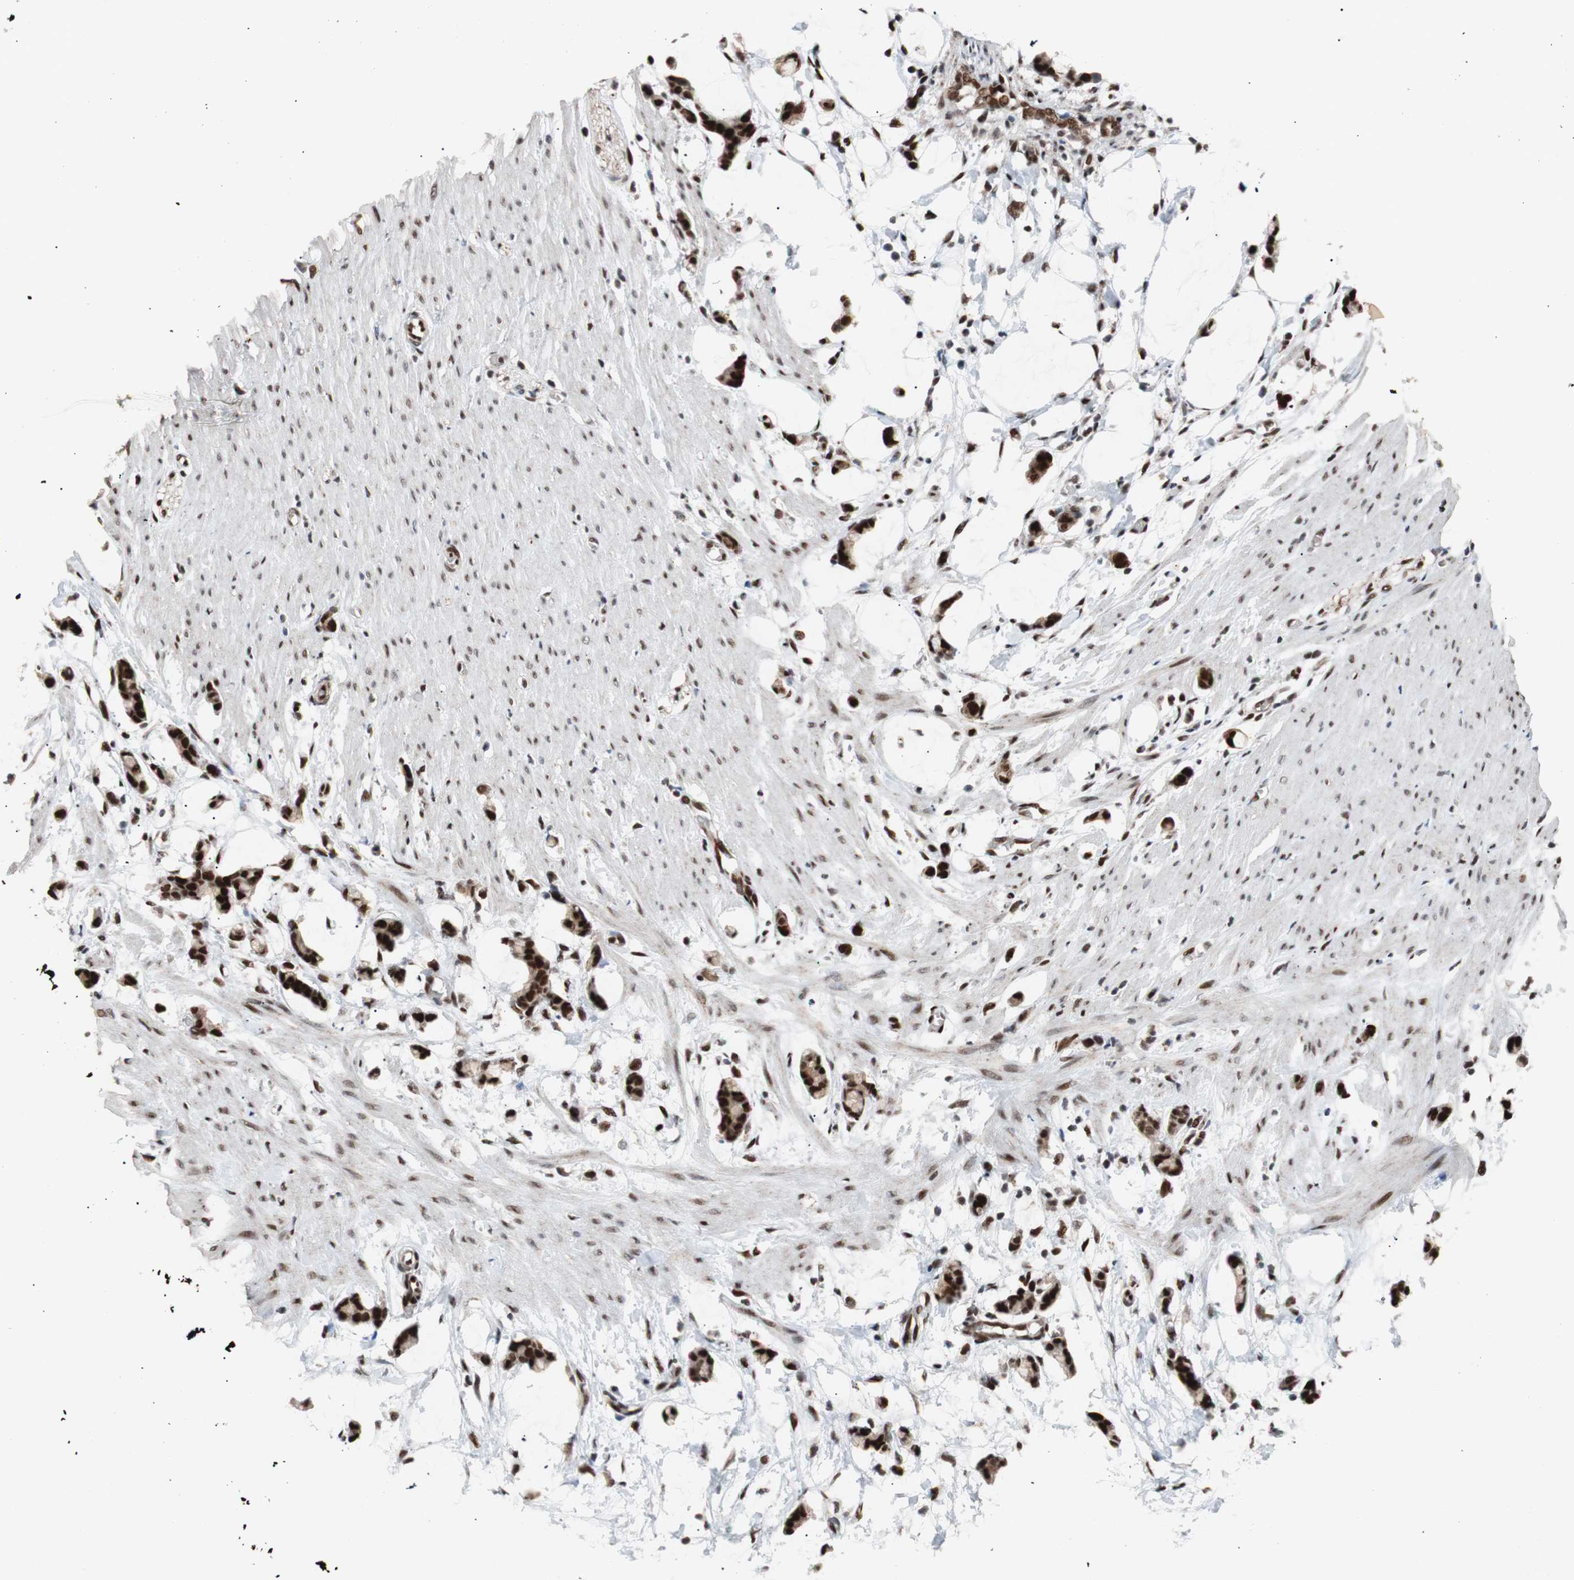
{"staining": {"intensity": "strong", "quantity": ">75%", "location": "nuclear"}, "tissue": "colorectal cancer", "cell_type": "Tumor cells", "image_type": "cancer", "snomed": [{"axis": "morphology", "description": "Adenocarcinoma, NOS"}, {"axis": "topography", "description": "Colon"}], "caption": "Protein expression analysis of colorectal adenocarcinoma demonstrates strong nuclear staining in approximately >75% of tumor cells. (DAB (3,3'-diaminobenzidine) IHC with brightfield microscopy, high magnification).", "gene": "NBL1", "patient": {"sex": "male", "age": 14}}